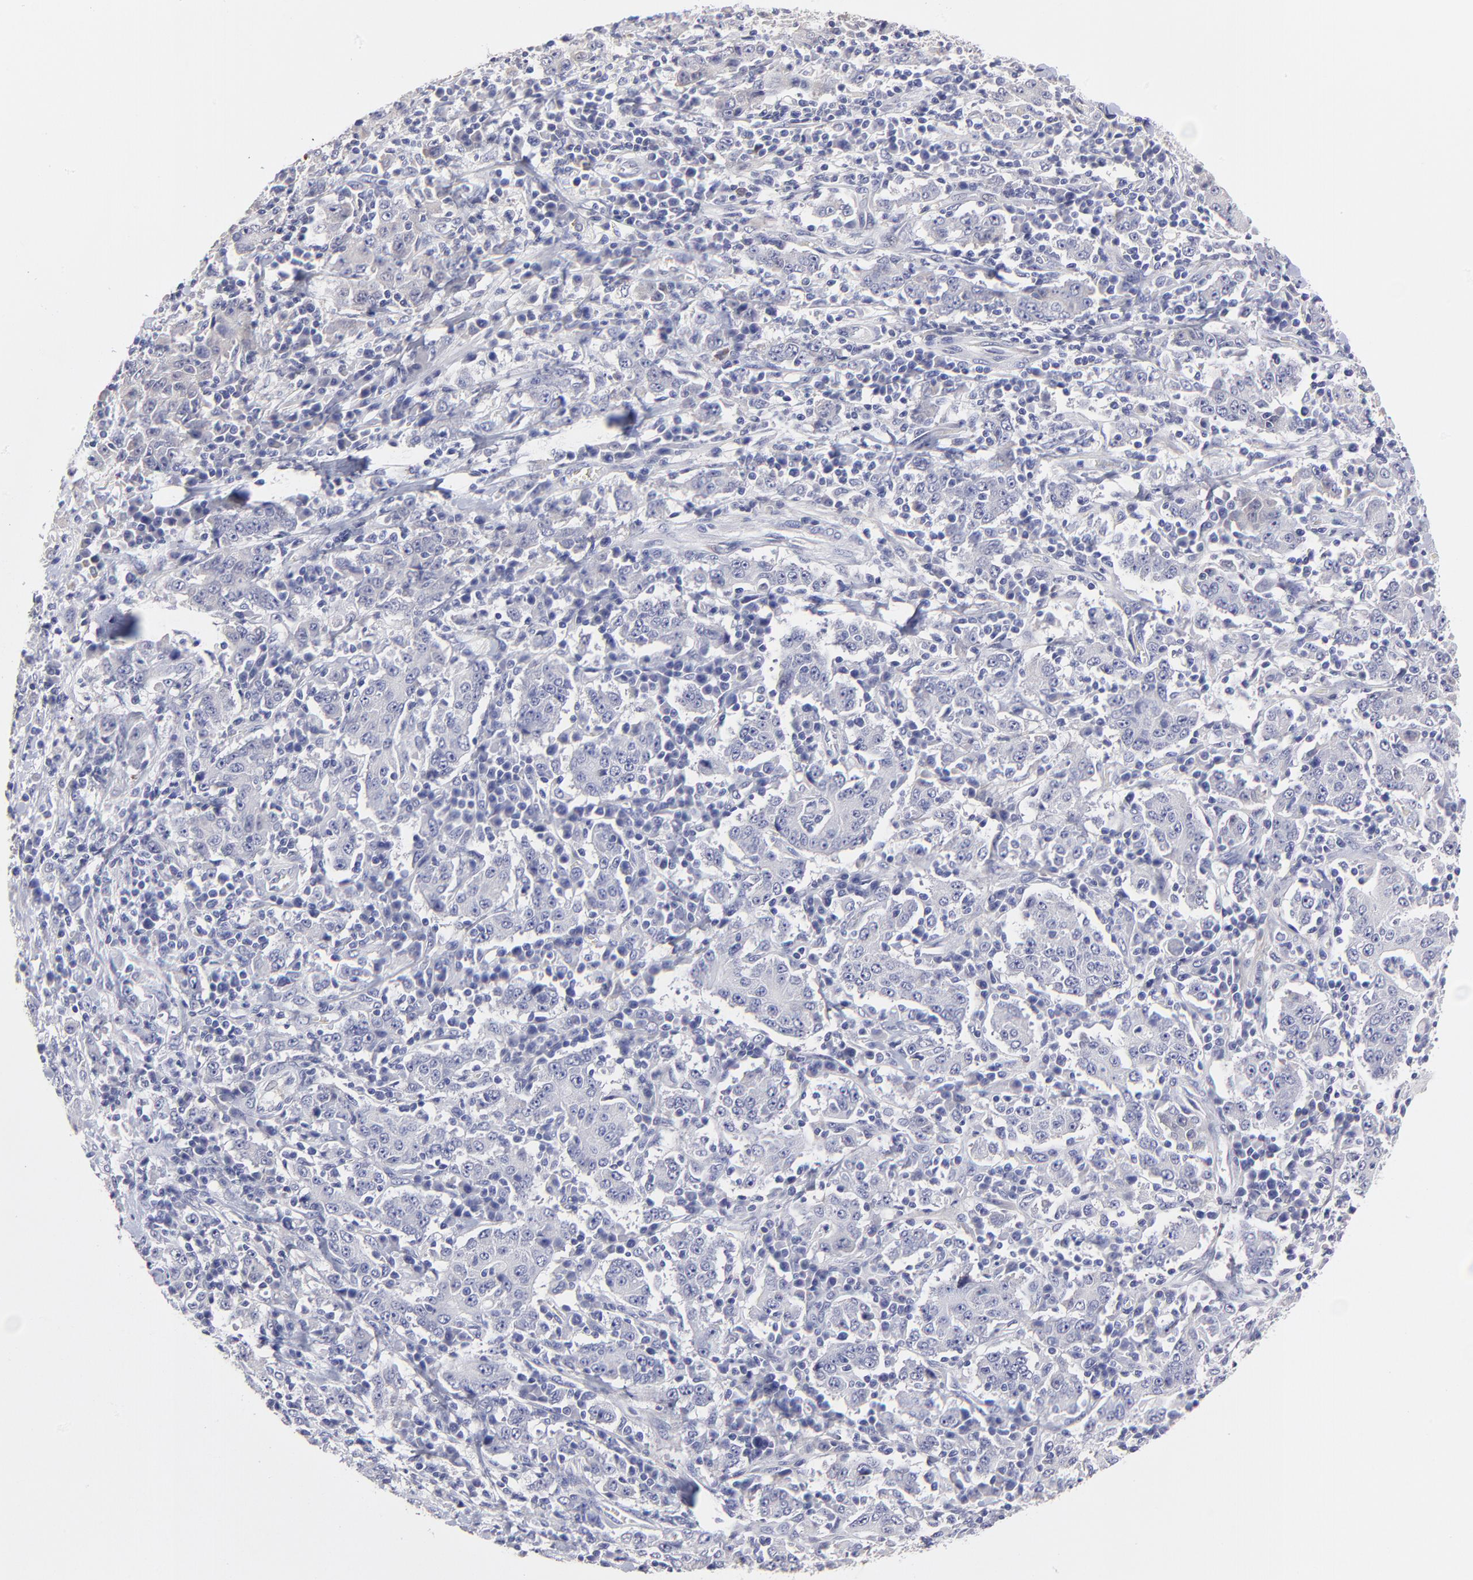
{"staining": {"intensity": "negative", "quantity": "none", "location": "none"}, "tissue": "stomach cancer", "cell_type": "Tumor cells", "image_type": "cancer", "snomed": [{"axis": "morphology", "description": "Normal tissue, NOS"}, {"axis": "morphology", "description": "Adenocarcinoma, NOS"}, {"axis": "topography", "description": "Stomach, upper"}, {"axis": "topography", "description": "Stomach"}], "caption": "Stomach cancer (adenocarcinoma) was stained to show a protein in brown. There is no significant staining in tumor cells.", "gene": "BTG2", "patient": {"sex": "male", "age": 59}}